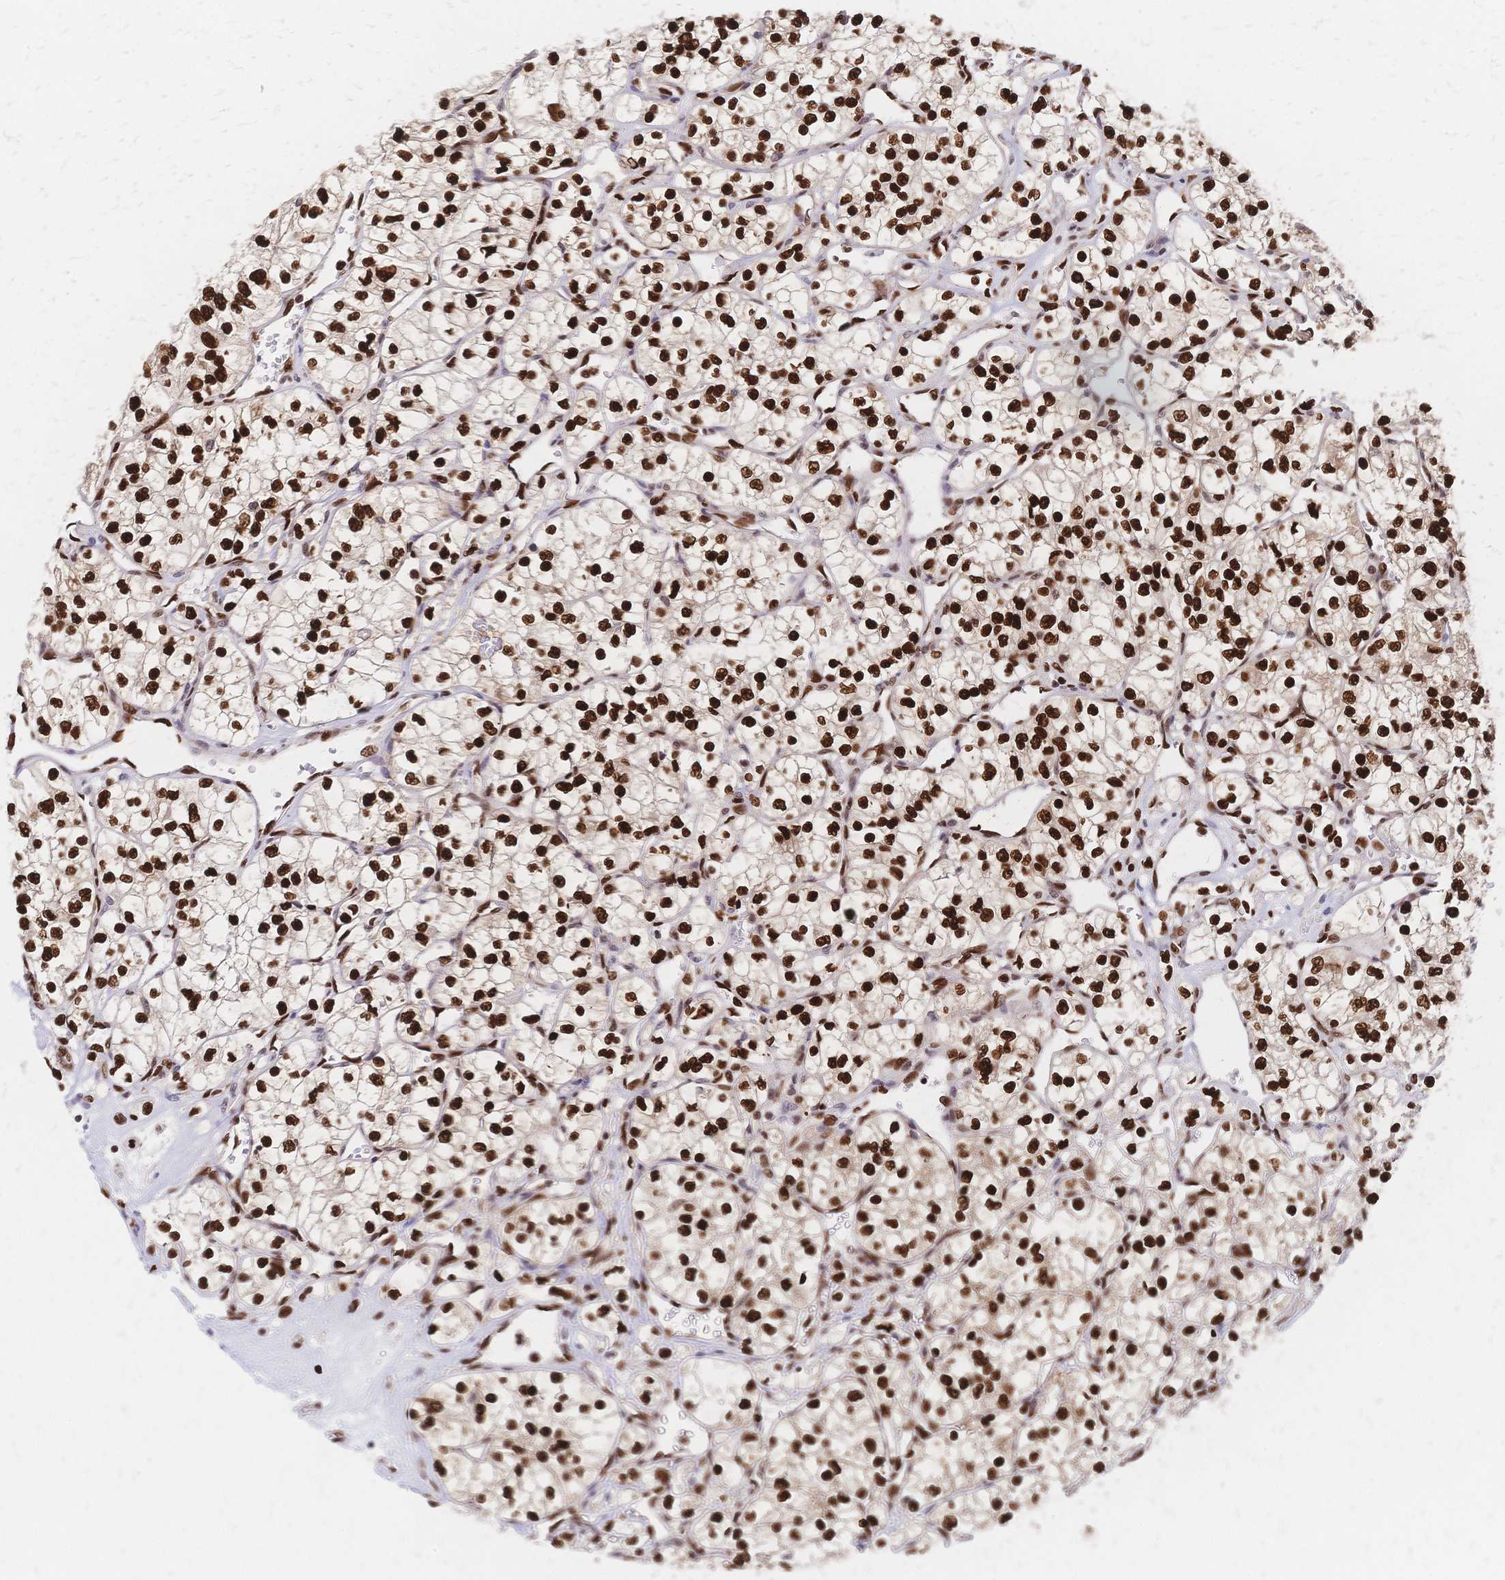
{"staining": {"intensity": "strong", "quantity": ">75%", "location": "nuclear"}, "tissue": "renal cancer", "cell_type": "Tumor cells", "image_type": "cancer", "snomed": [{"axis": "morphology", "description": "Adenocarcinoma, NOS"}, {"axis": "topography", "description": "Kidney"}], "caption": "Strong nuclear positivity is present in approximately >75% of tumor cells in renal adenocarcinoma.", "gene": "HDGF", "patient": {"sex": "female", "age": 69}}